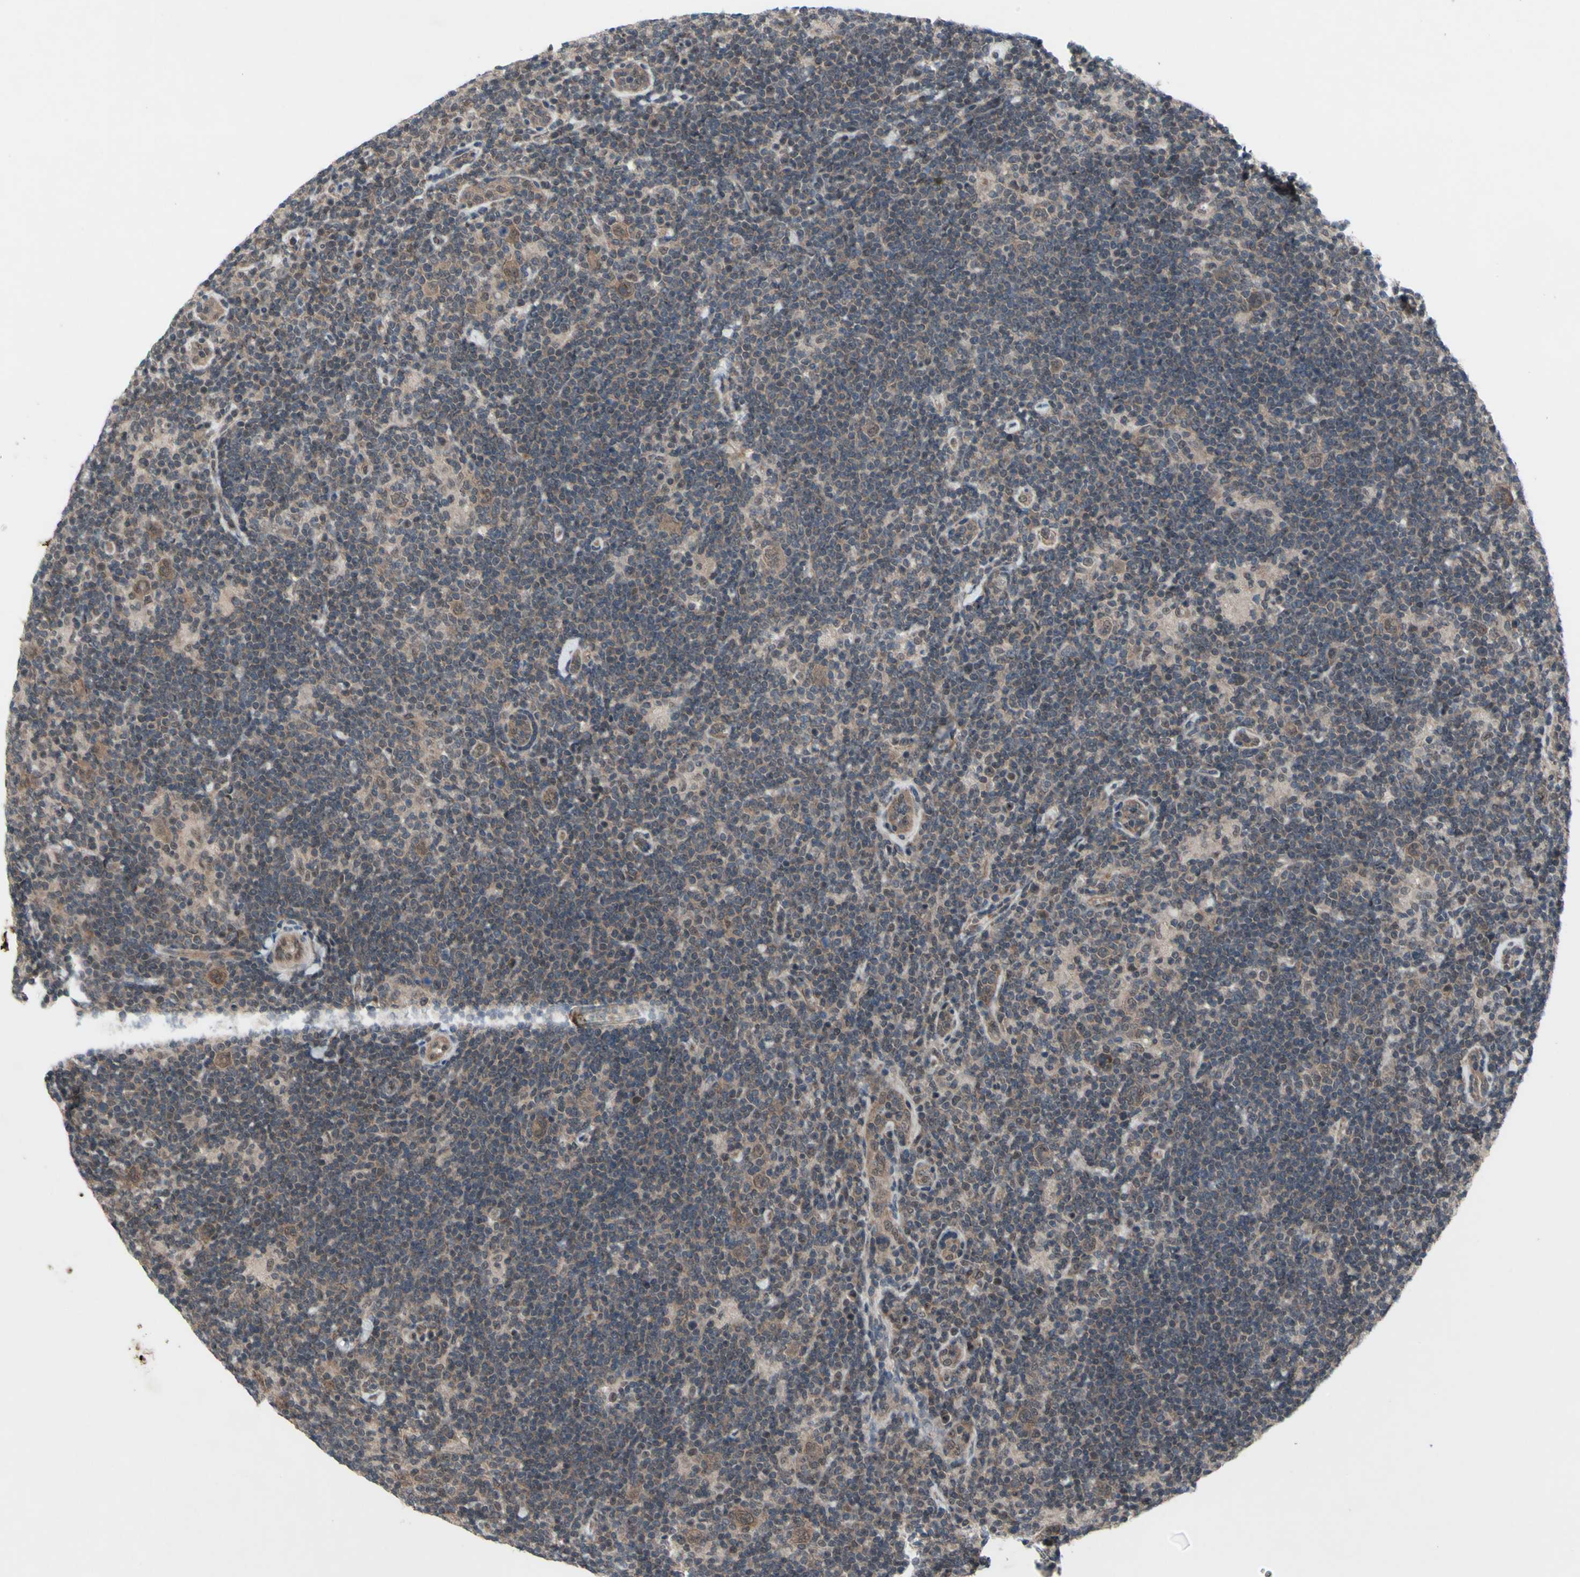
{"staining": {"intensity": "weak", "quantity": ">75%", "location": "cytoplasmic/membranous,nuclear"}, "tissue": "lymphoma", "cell_type": "Tumor cells", "image_type": "cancer", "snomed": [{"axis": "morphology", "description": "Hodgkin's disease, NOS"}, {"axis": "topography", "description": "Lymph node"}], "caption": "A photomicrograph of lymphoma stained for a protein shows weak cytoplasmic/membranous and nuclear brown staining in tumor cells.", "gene": "TRDMT1", "patient": {"sex": "female", "age": 57}}